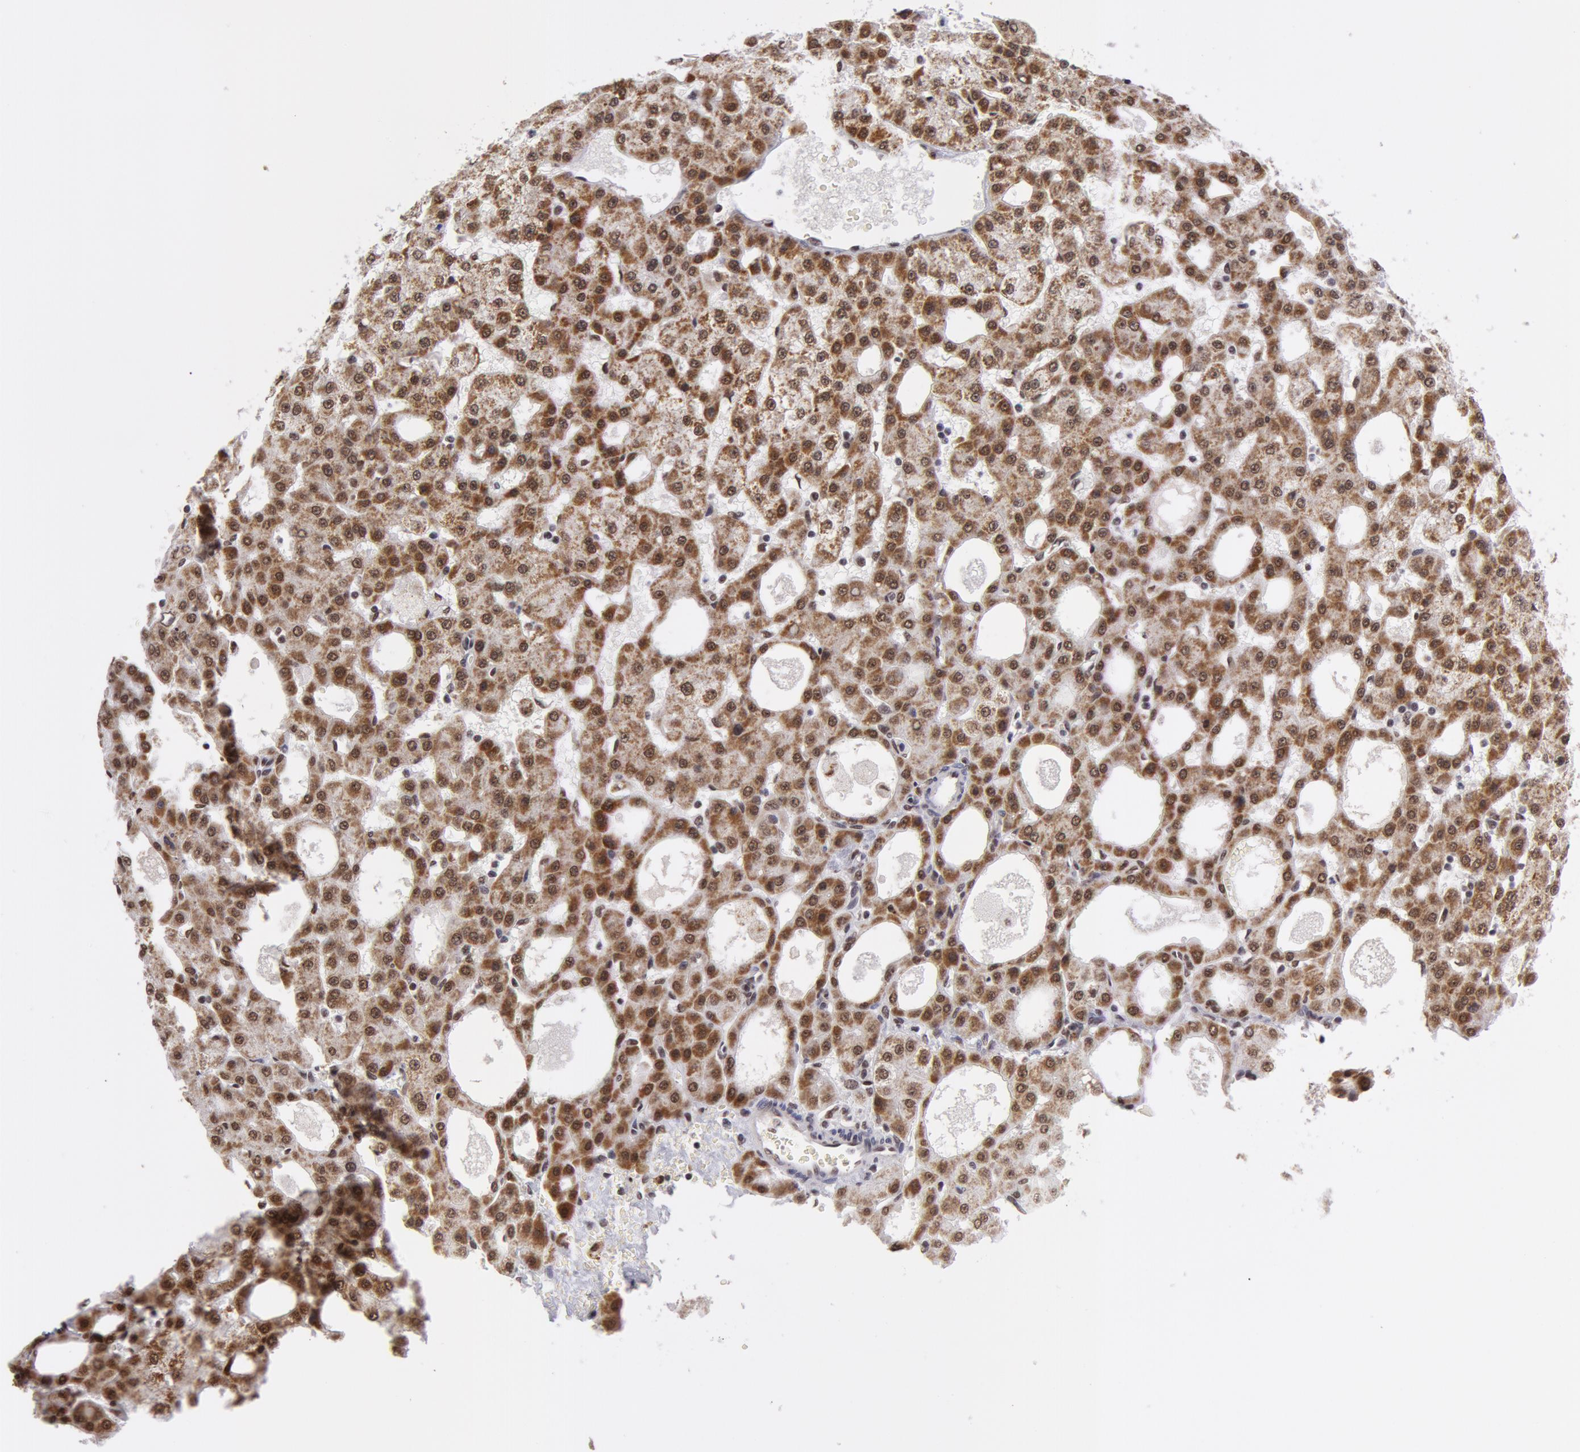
{"staining": {"intensity": "moderate", "quantity": ">75%", "location": "cytoplasmic/membranous,nuclear"}, "tissue": "liver cancer", "cell_type": "Tumor cells", "image_type": "cancer", "snomed": [{"axis": "morphology", "description": "Carcinoma, Hepatocellular, NOS"}, {"axis": "topography", "description": "Liver"}], "caption": "Tumor cells show moderate cytoplasmic/membranous and nuclear expression in about >75% of cells in liver hepatocellular carcinoma. The protein is shown in brown color, while the nuclei are stained blue.", "gene": "VRTN", "patient": {"sex": "male", "age": 47}}